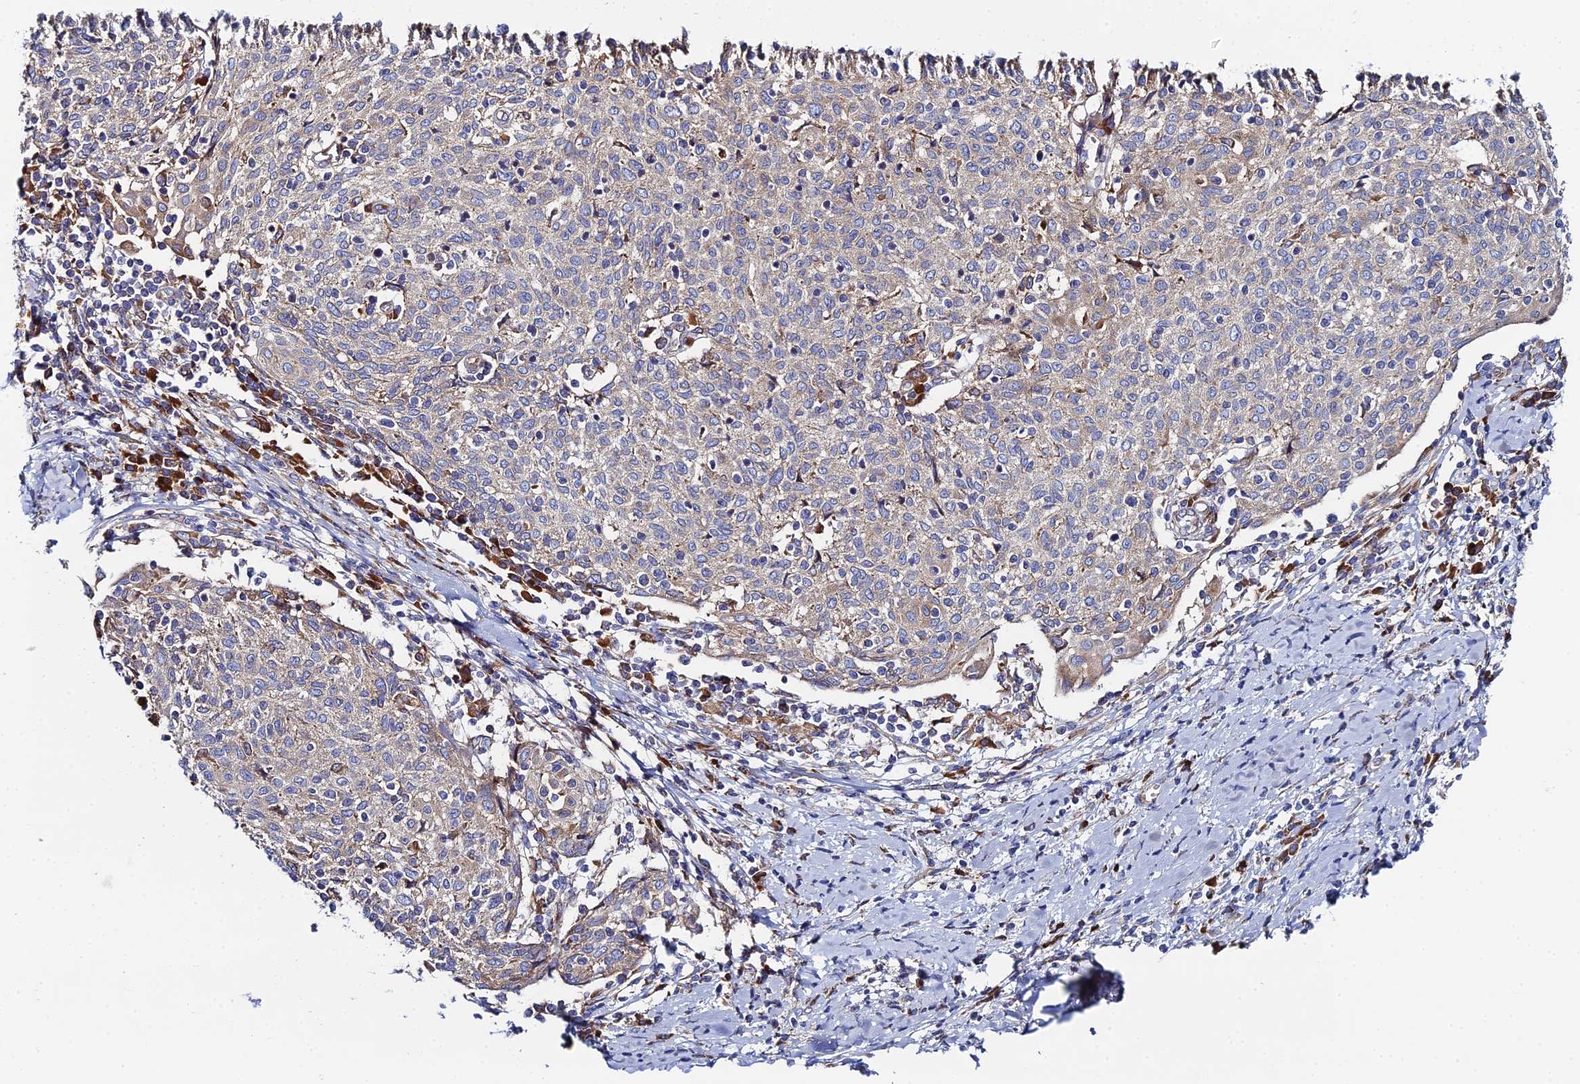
{"staining": {"intensity": "weak", "quantity": "<25%", "location": "cytoplasmic/membranous"}, "tissue": "cervical cancer", "cell_type": "Tumor cells", "image_type": "cancer", "snomed": [{"axis": "morphology", "description": "Squamous cell carcinoma, NOS"}, {"axis": "topography", "description": "Cervix"}], "caption": "This is an immunohistochemistry (IHC) histopathology image of human squamous cell carcinoma (cervical). There is no staining in tumor cells.", "gene": "CLCN3", "patient": {"sex": "female", "age": 52}}